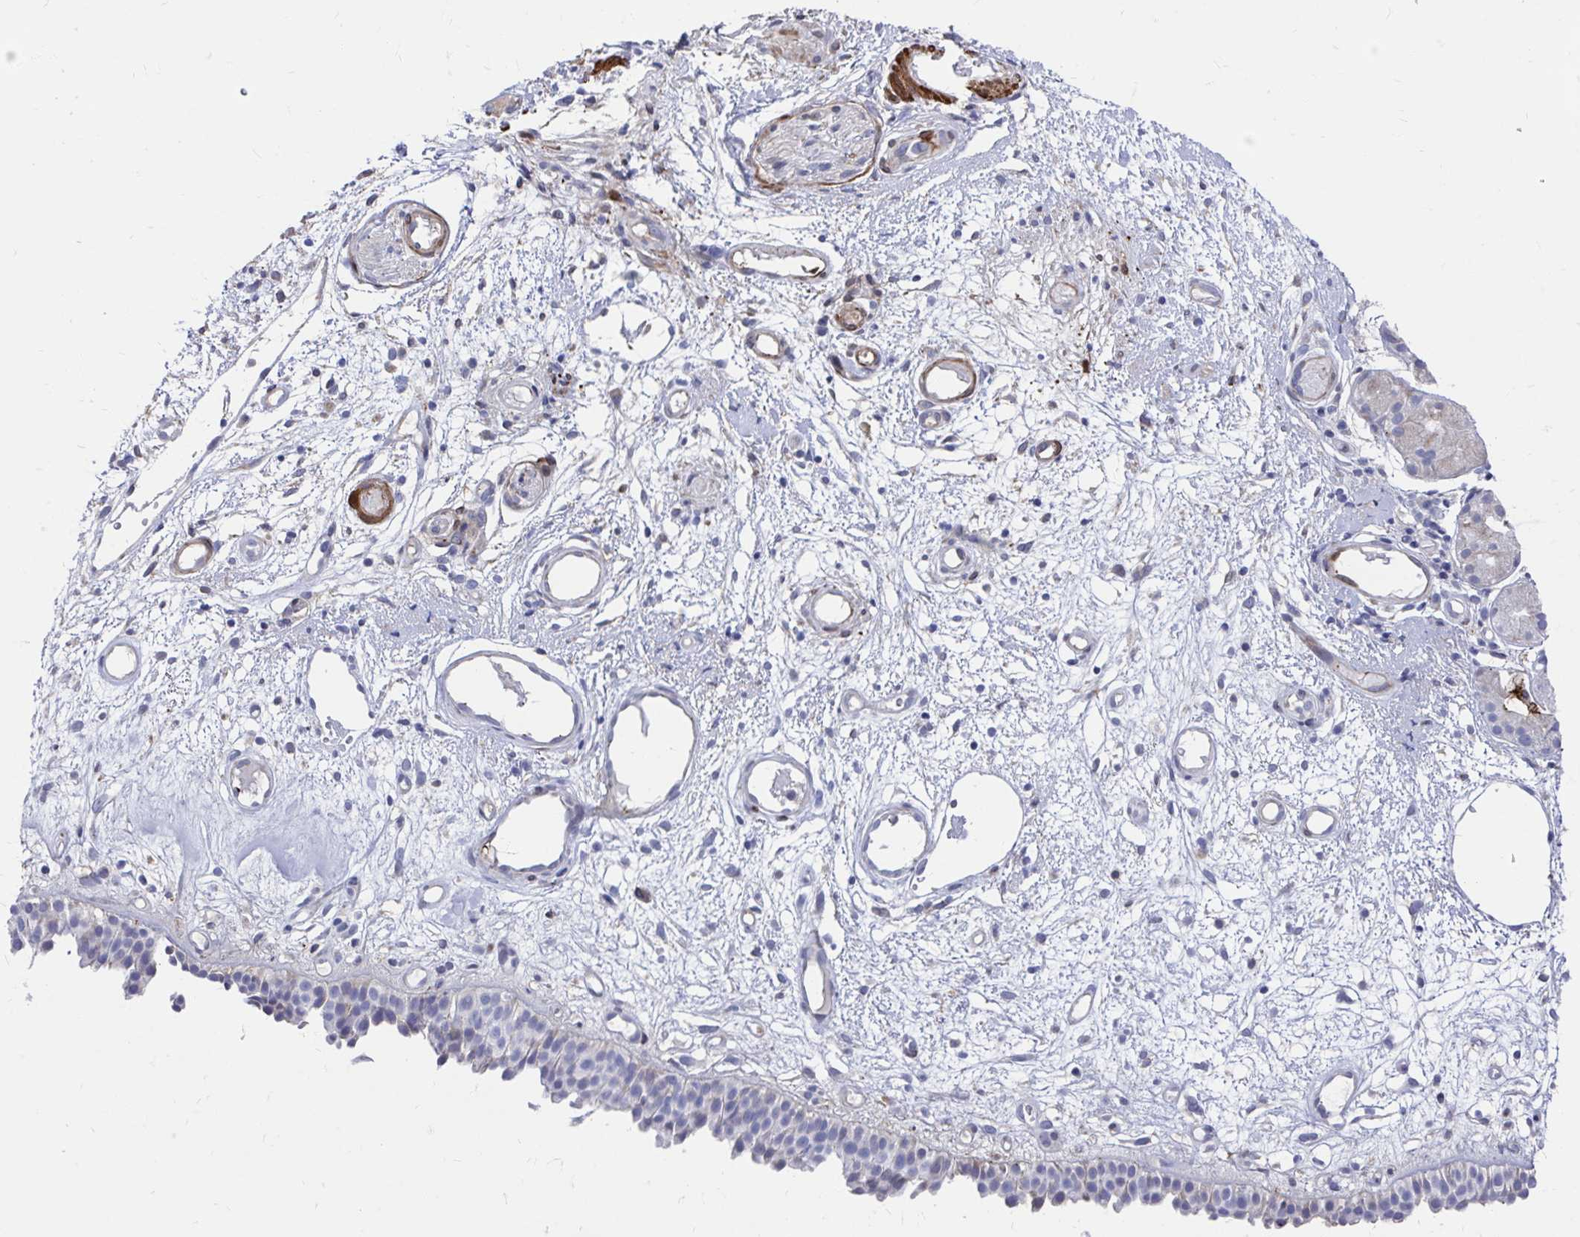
{"staining": {"intensity": "negative", "quantity": "none", "location": "none"}, "tissue": "nasopharynx", "cell_type": "Respiratory epithelial cells", "image_type": "normal", "snomed": [{"axis": "morphology", "description": "Normal tissue, NOS"}, {"axis": "morphology", "description": "Inflammation, NOS"}, {"axis": "topography", "description": "Nasopharynx"}], "caption": "This is an immunohistochemistry photomicrograph of normal nasopharynx. There is no expression in respiratory epithelial cells.", "gene": "CDKL1", "patient": {"sex": "male", "age": 54}}